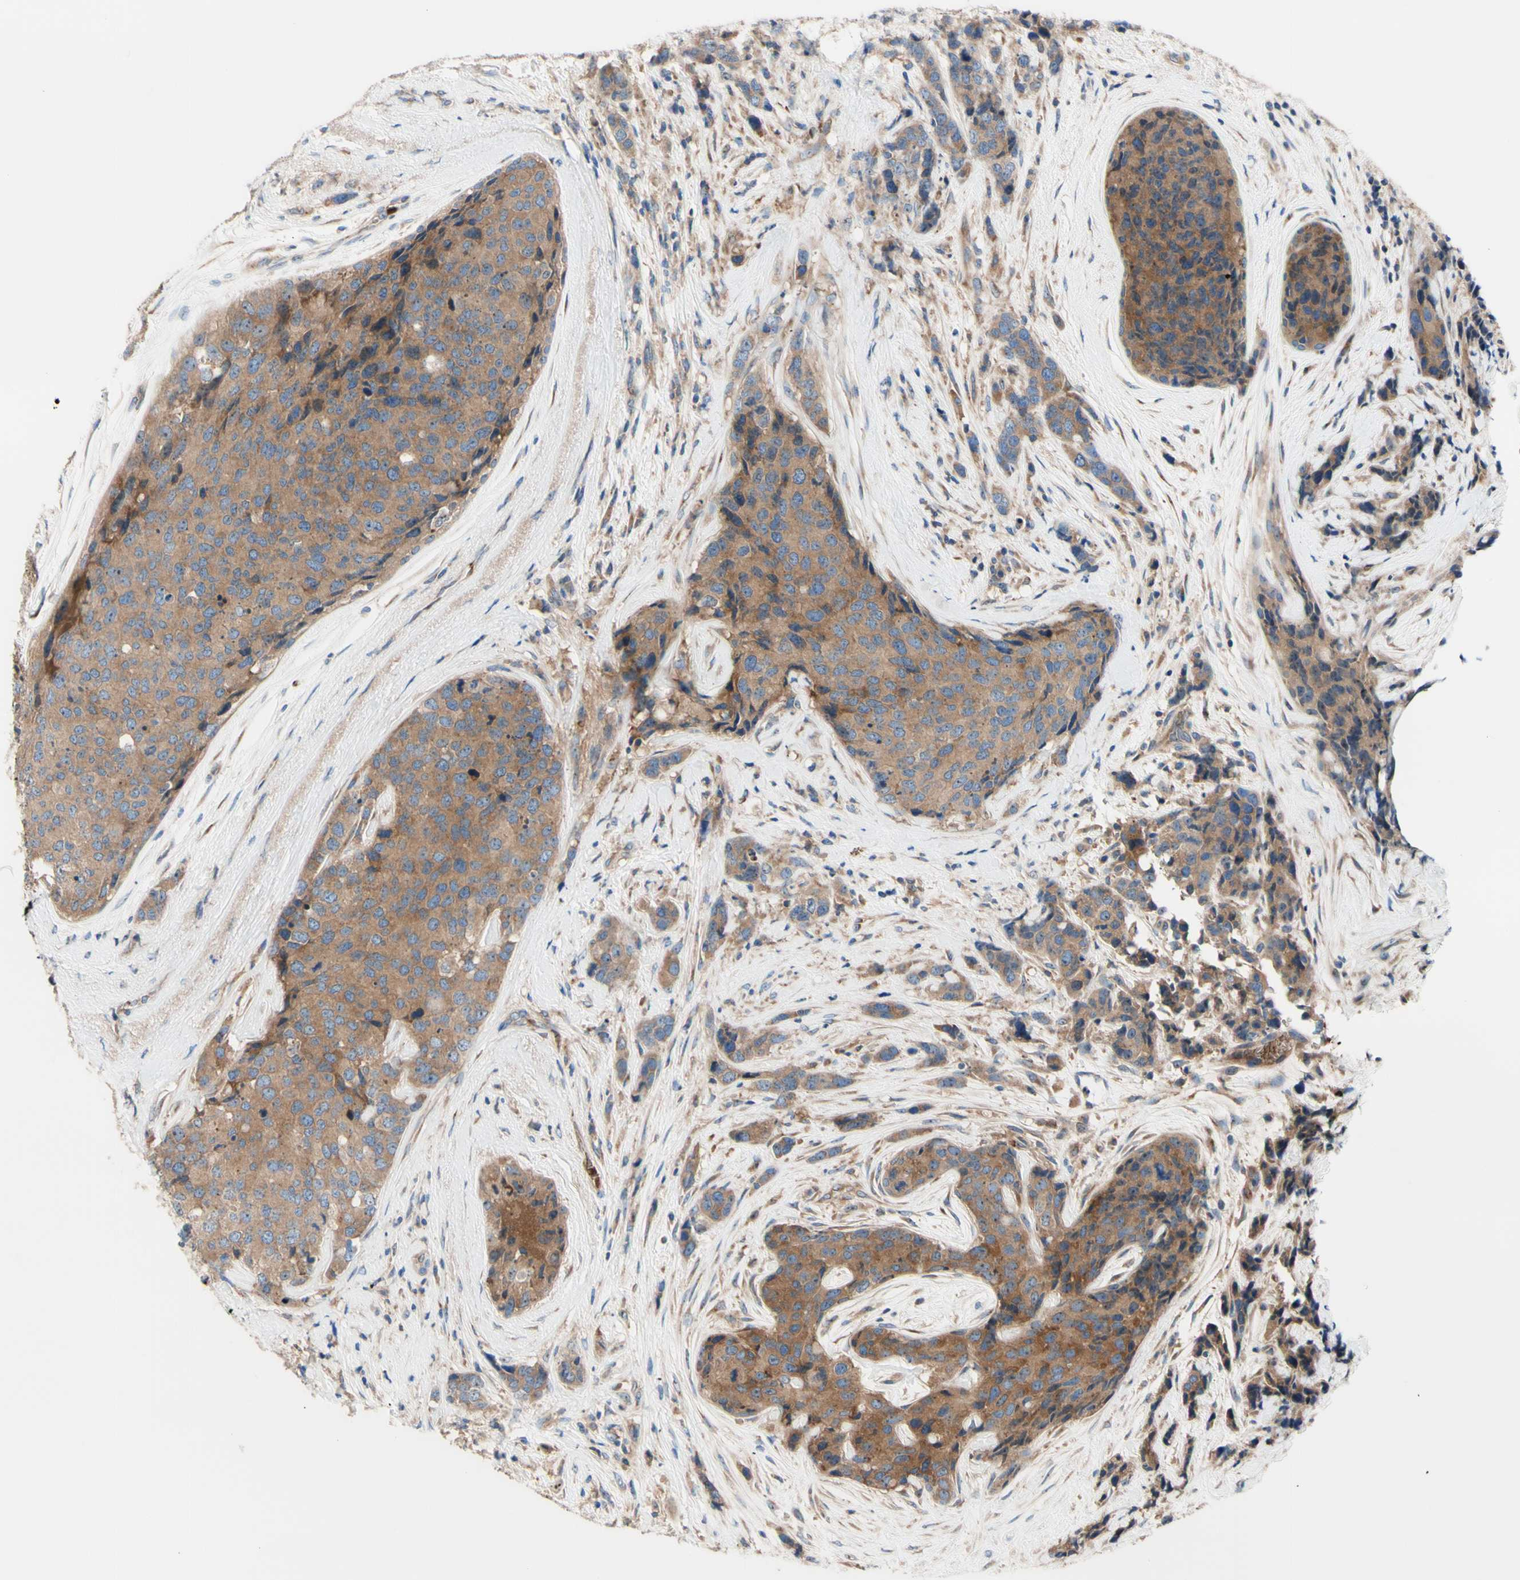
{"staining": {"intensity": "moderate", "quantity": ">75%", "location": "cytoplasmic/membranous,nuclear"}, "tissue": "breast cancer", "cell_type": "Tumor cells", "image_type": "cancer", "snomed": [{"axis": "morphology", "description": "Lobular carcinoma"}, {"axis": "topography", "description": "Breast"}], "caption": "Immunohistochemical staining of breast cancer (lobular carcinoma) shows moderate cytoplasmic/membranous and nuclear protein staining in approximately >75% of tumor cells.", "gene": "USP9X", "patient": {"sex": "female", "age": 59}}